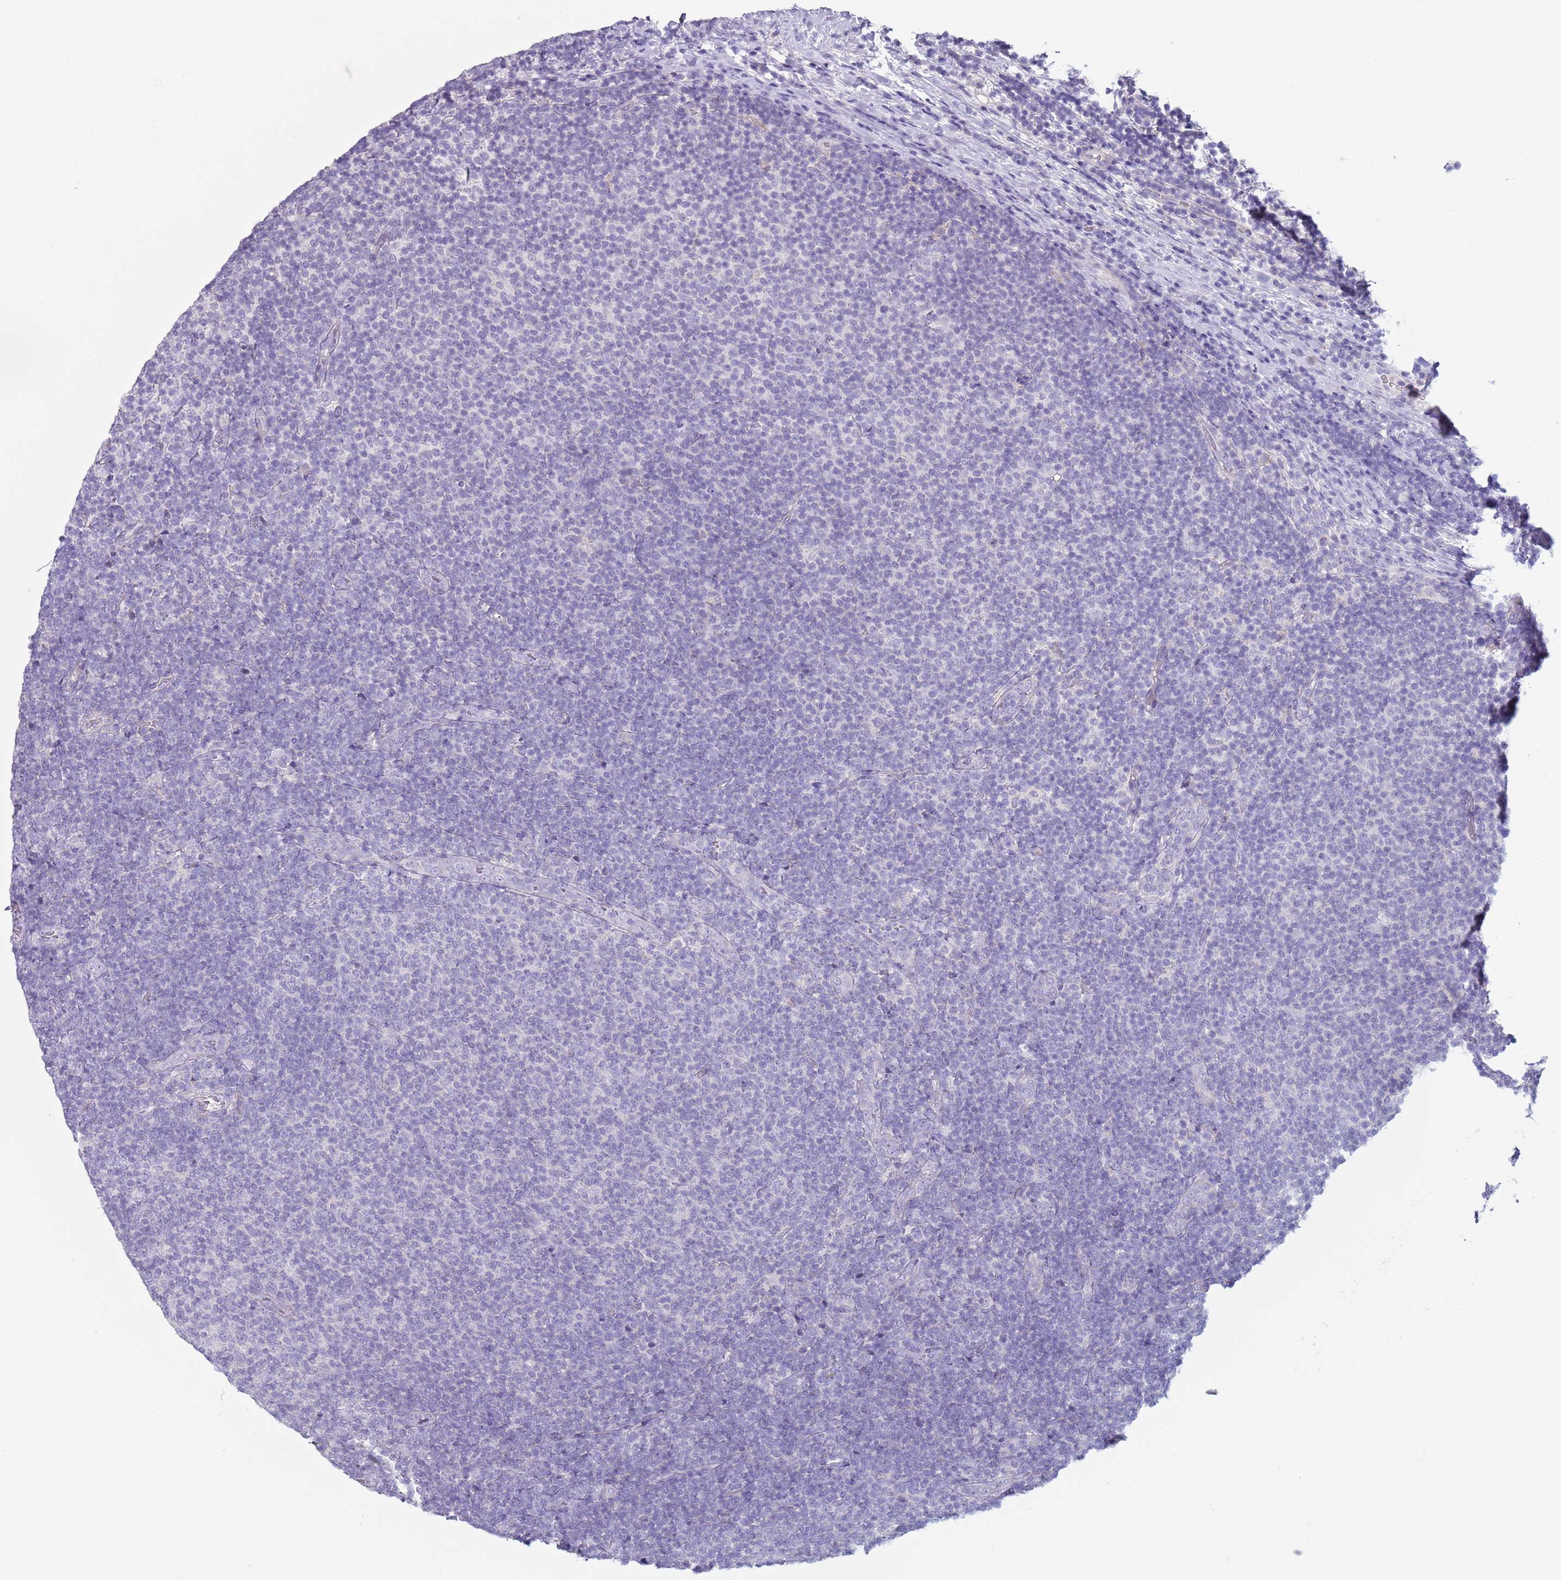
{"staining": {"intensity": "negative", "quantity": "none", "location": "none"}, "tissue": "lymphoma", "cell_type": "Tumor cells", "image_type": "cancer", "snomed": [{"axis": "morphology", "description": "Malignant lymphoma, non-Hodgkin's type, Low grade"}, {"axis": "topography", "description": "Lymph node"}], "caption": "There is no significant positivity in tumor cells of lymphoma.", "gene": "NPAP1", "patient": {"sex": "male", "age": 66}}